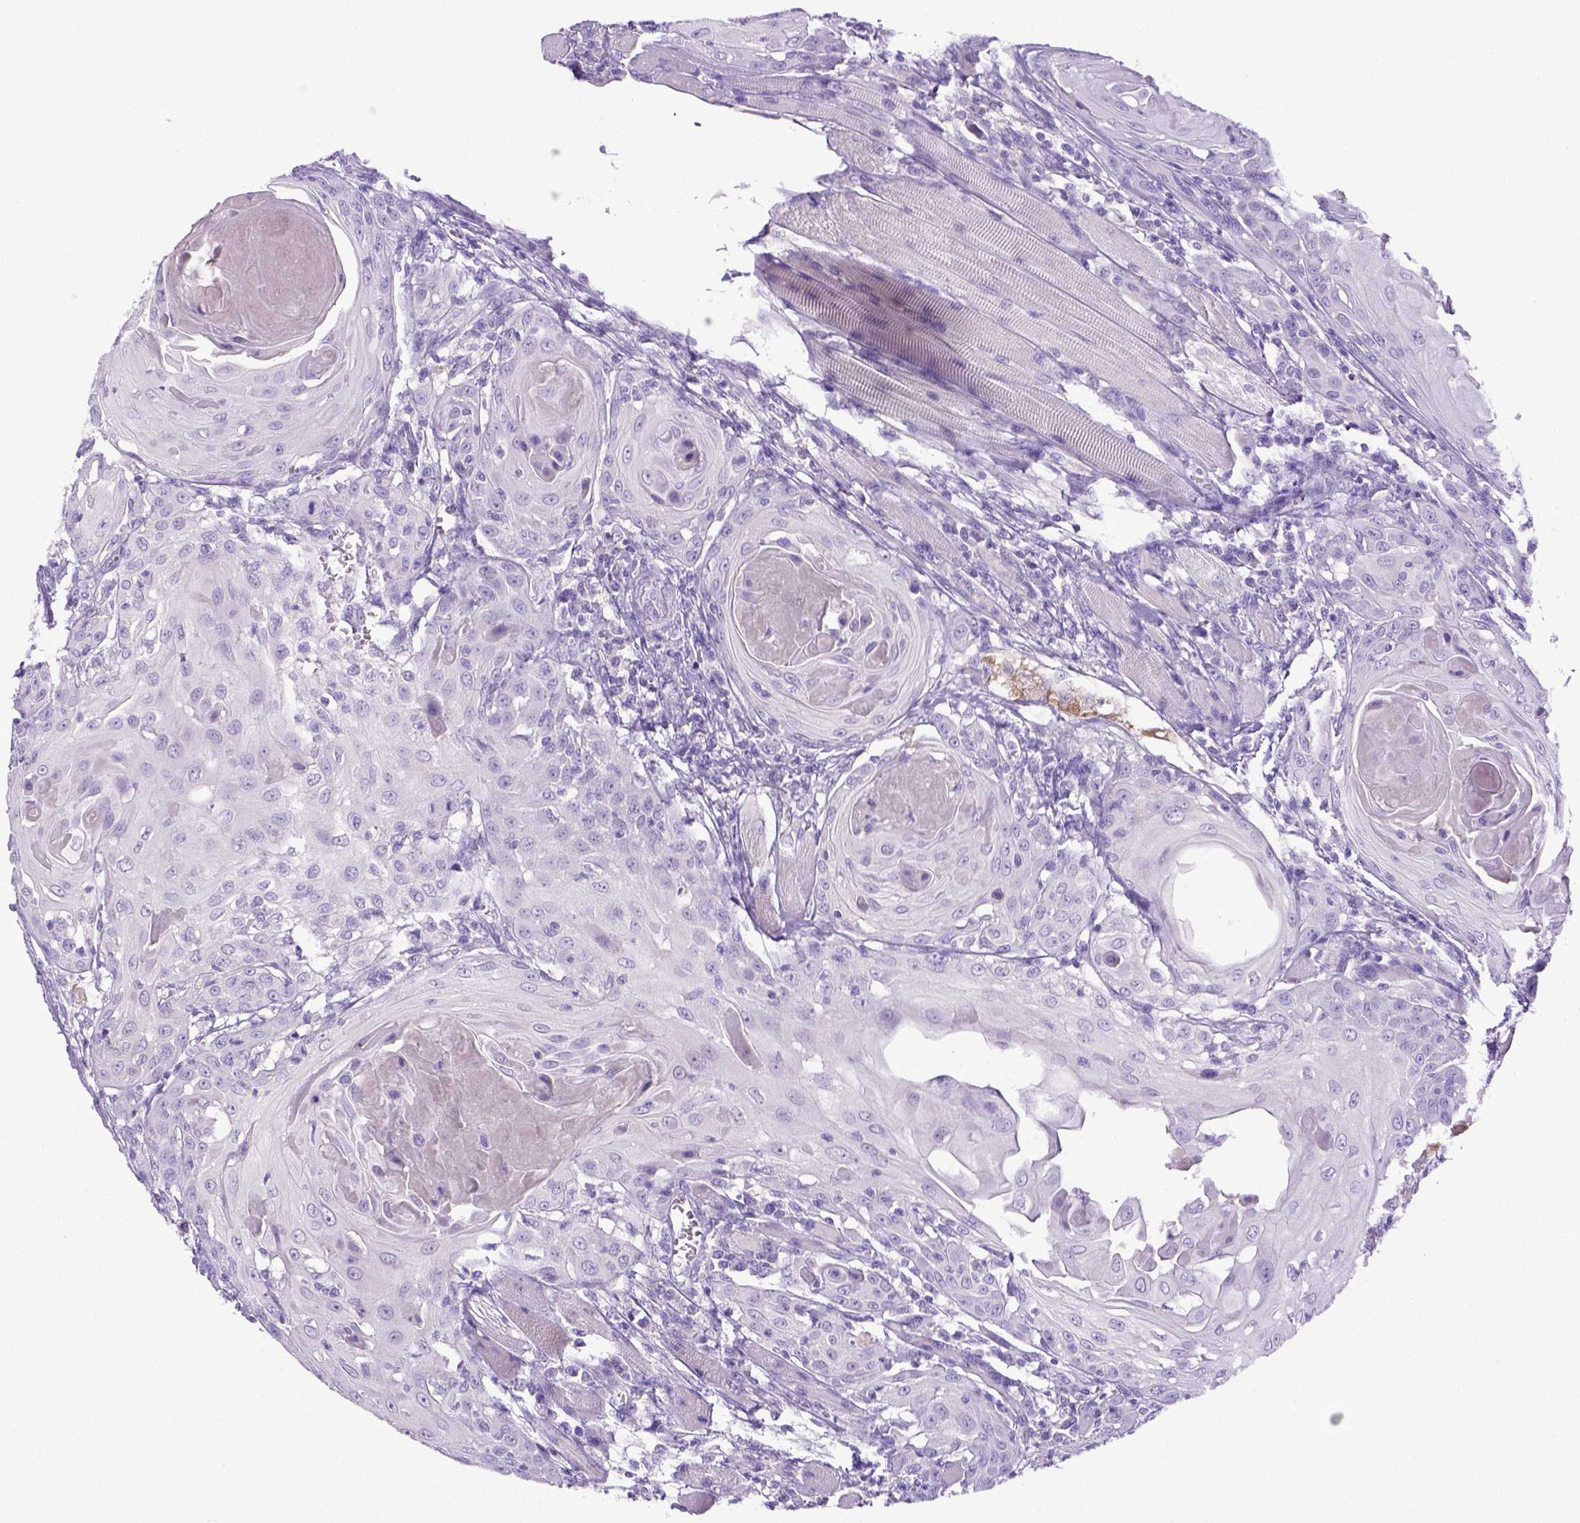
{"staining": {"intensity": "negative", "quantity": "none", "location": "none"}, "tissue": "head and neck cancer", "cell_type": "Tumor cells", "image_type": "cancer", "snomed": [{"axis": "morphology", "description": "Squamous cell carcinoma, NOS"}, {"axis": "topography", "description": "Head-Neck"}], "caption": "Tumor cells are negative for brown protein staining in squamous cell carcinoma (head and neck). (DAB (3,3'-diaminobenzidine) immunohistochemistry visualized using brightfield microscopy, high magnification).", "gene": "ITIH4", "patient": {"sex": "female", "age": 80}}